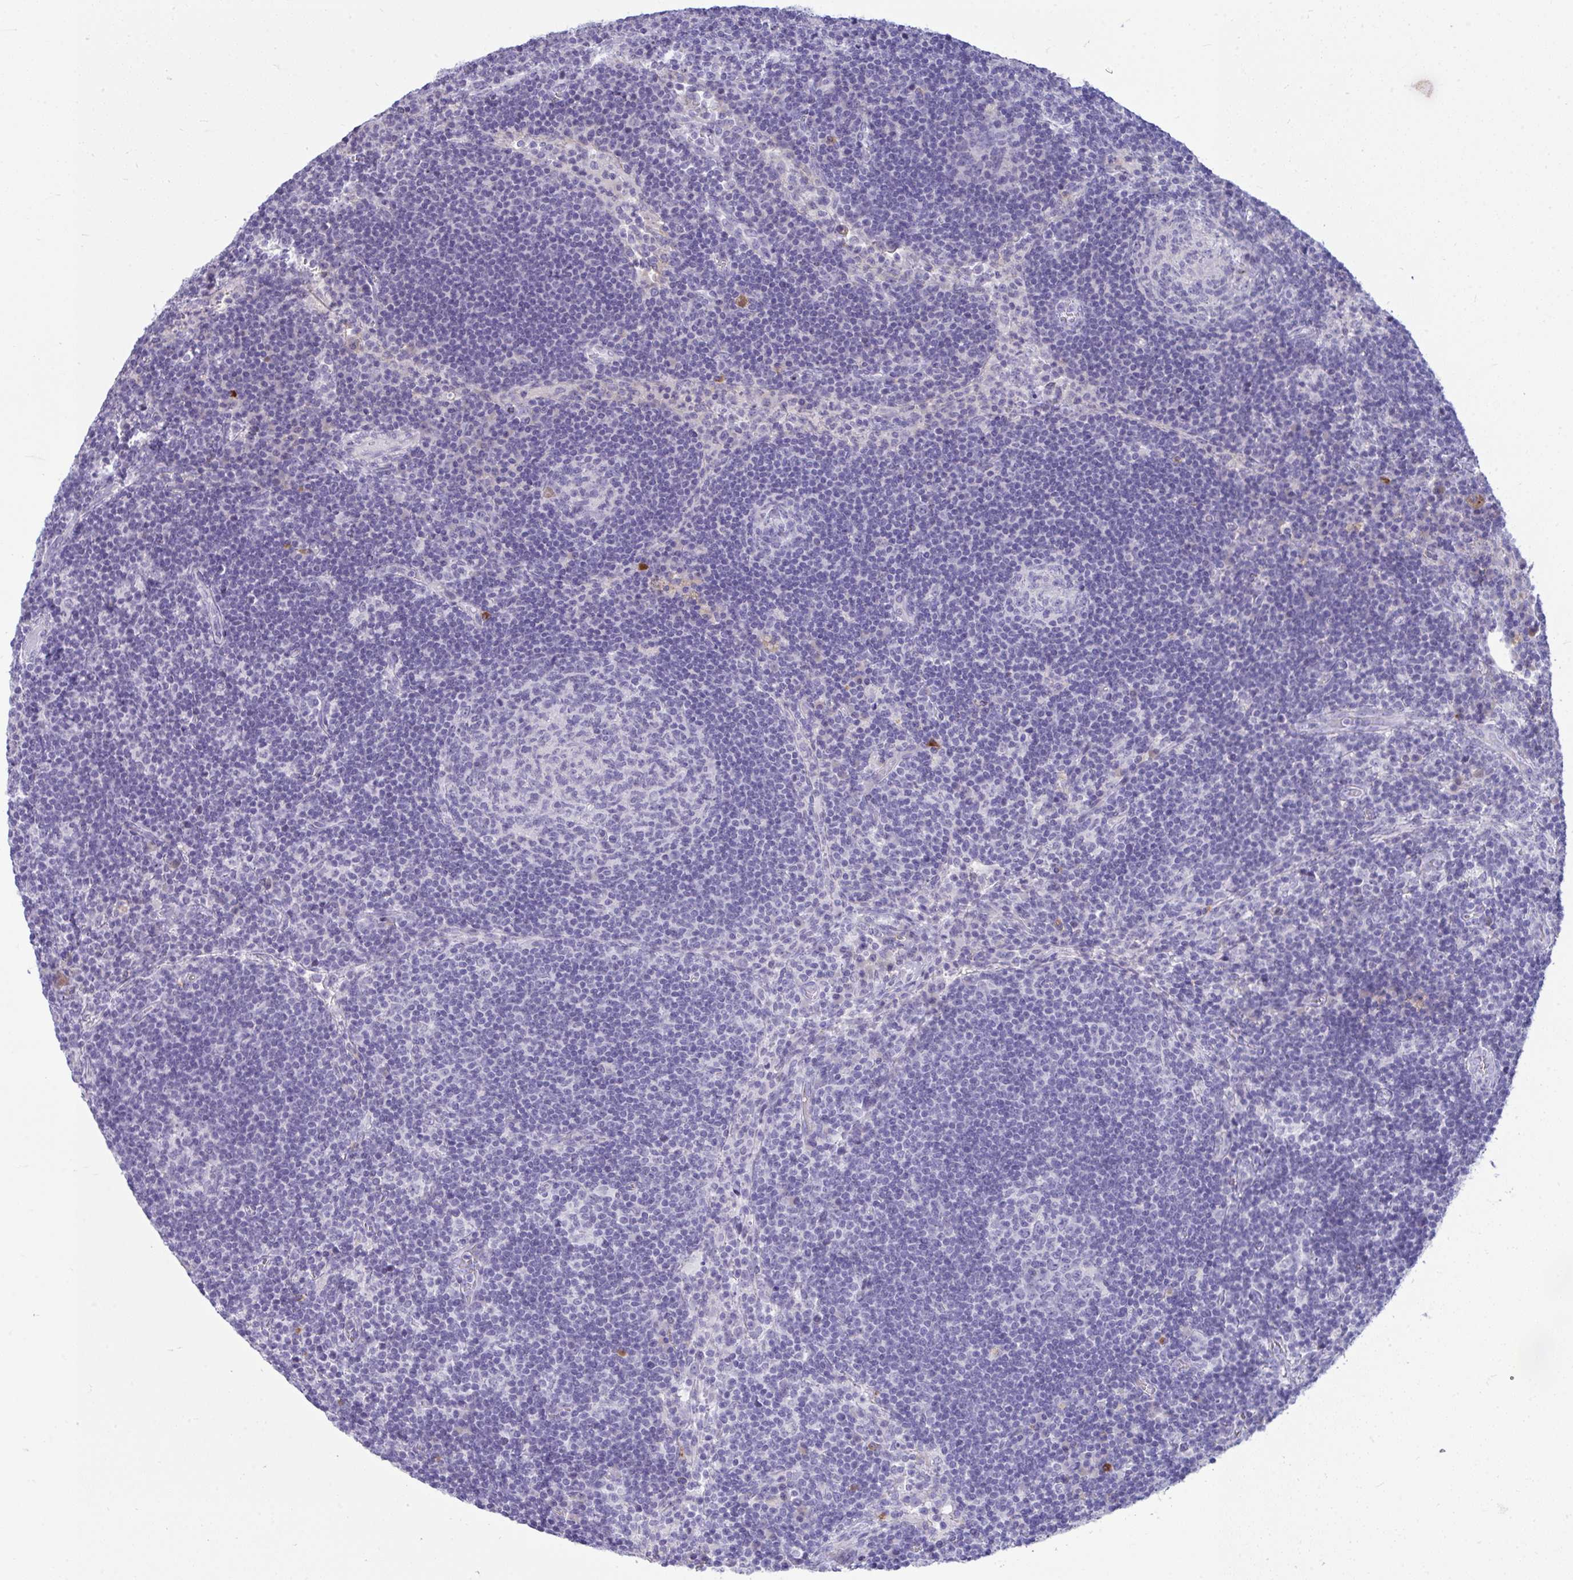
{"staining": {"intensity": "negative", "quantity": "none", "location": "none"}, "tissue": "lymph node", "cell_type": "Germinal center cells", "image_type": "normal", "snomed": [{"axis": "morphology", "description": "Normal tissue, NOS"}, {"axis": "topography", "description": "Lymph node"}], "caption": "There is no significant staining in germinal center cells of lymph node. Nuclei are stained in blue.", "gene": "PIGZ", "patient": {"sex": "male", "age": 67}}